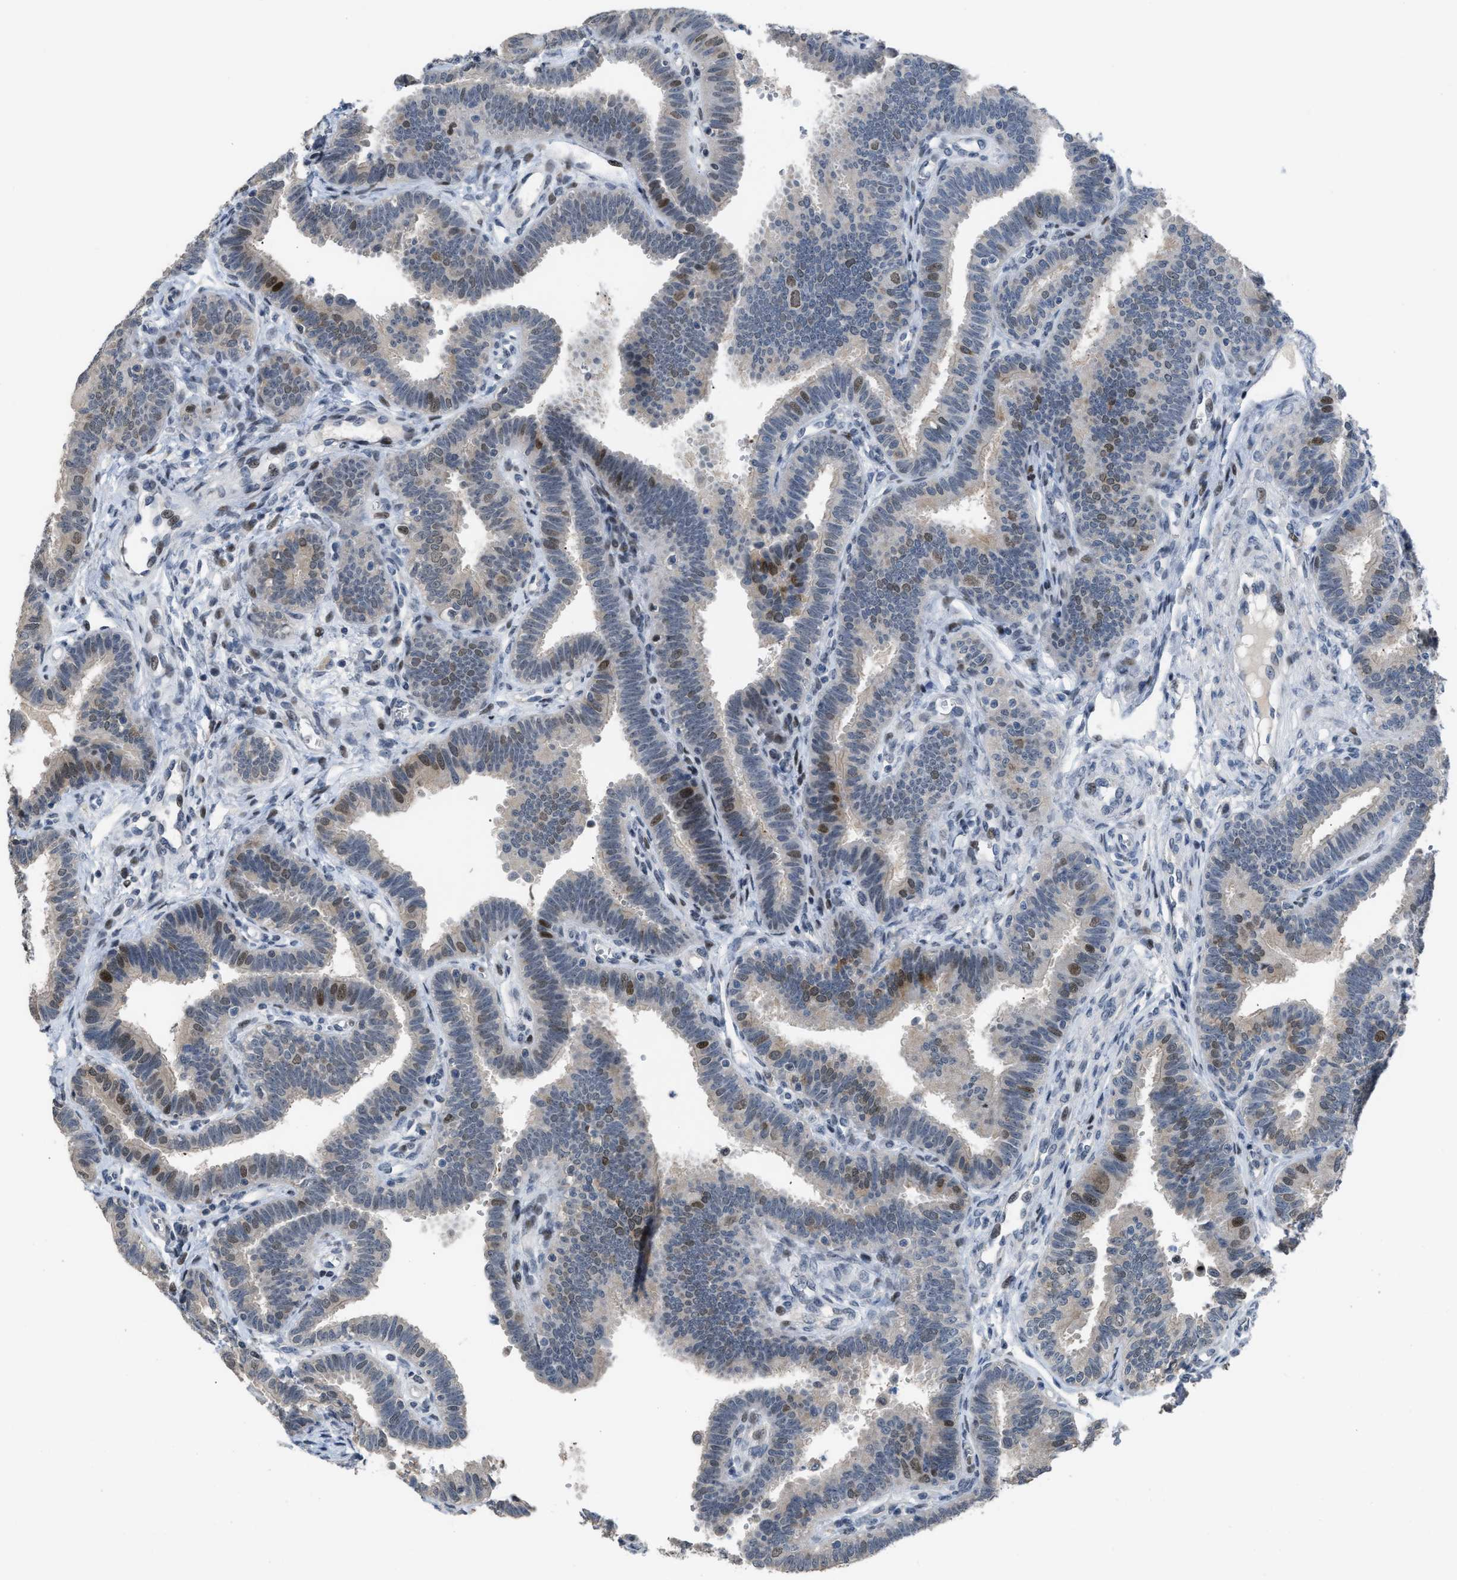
{"staining": {"intensity": "weak", "quantity": "<25%", "location": "nuclear"}, "tissue": "fallopian tube", "cell_type": "Glandular cells", "image_type": "normal", "snomed": [{"axis": "morphology", "description": "Normal tissue, NOS"}, {"axis": "topography", "description": "Fallopian tube"}, {"axis": "topography", "description": "Placenta"}], "caption": "Immunohistochemistry photomicrograph of normal fallopian tube: human fallopian tube stained with DAB (3,3'-diaminobenzidine) shows no significant protein expression in glandular cells. (DAB (3,3'-diaminobenzidine) immunohistochemistry (IHC) with hematoxylin counter stain).", "gene": "SETDB1", "patient": {"sex": "female", "age": 34}}